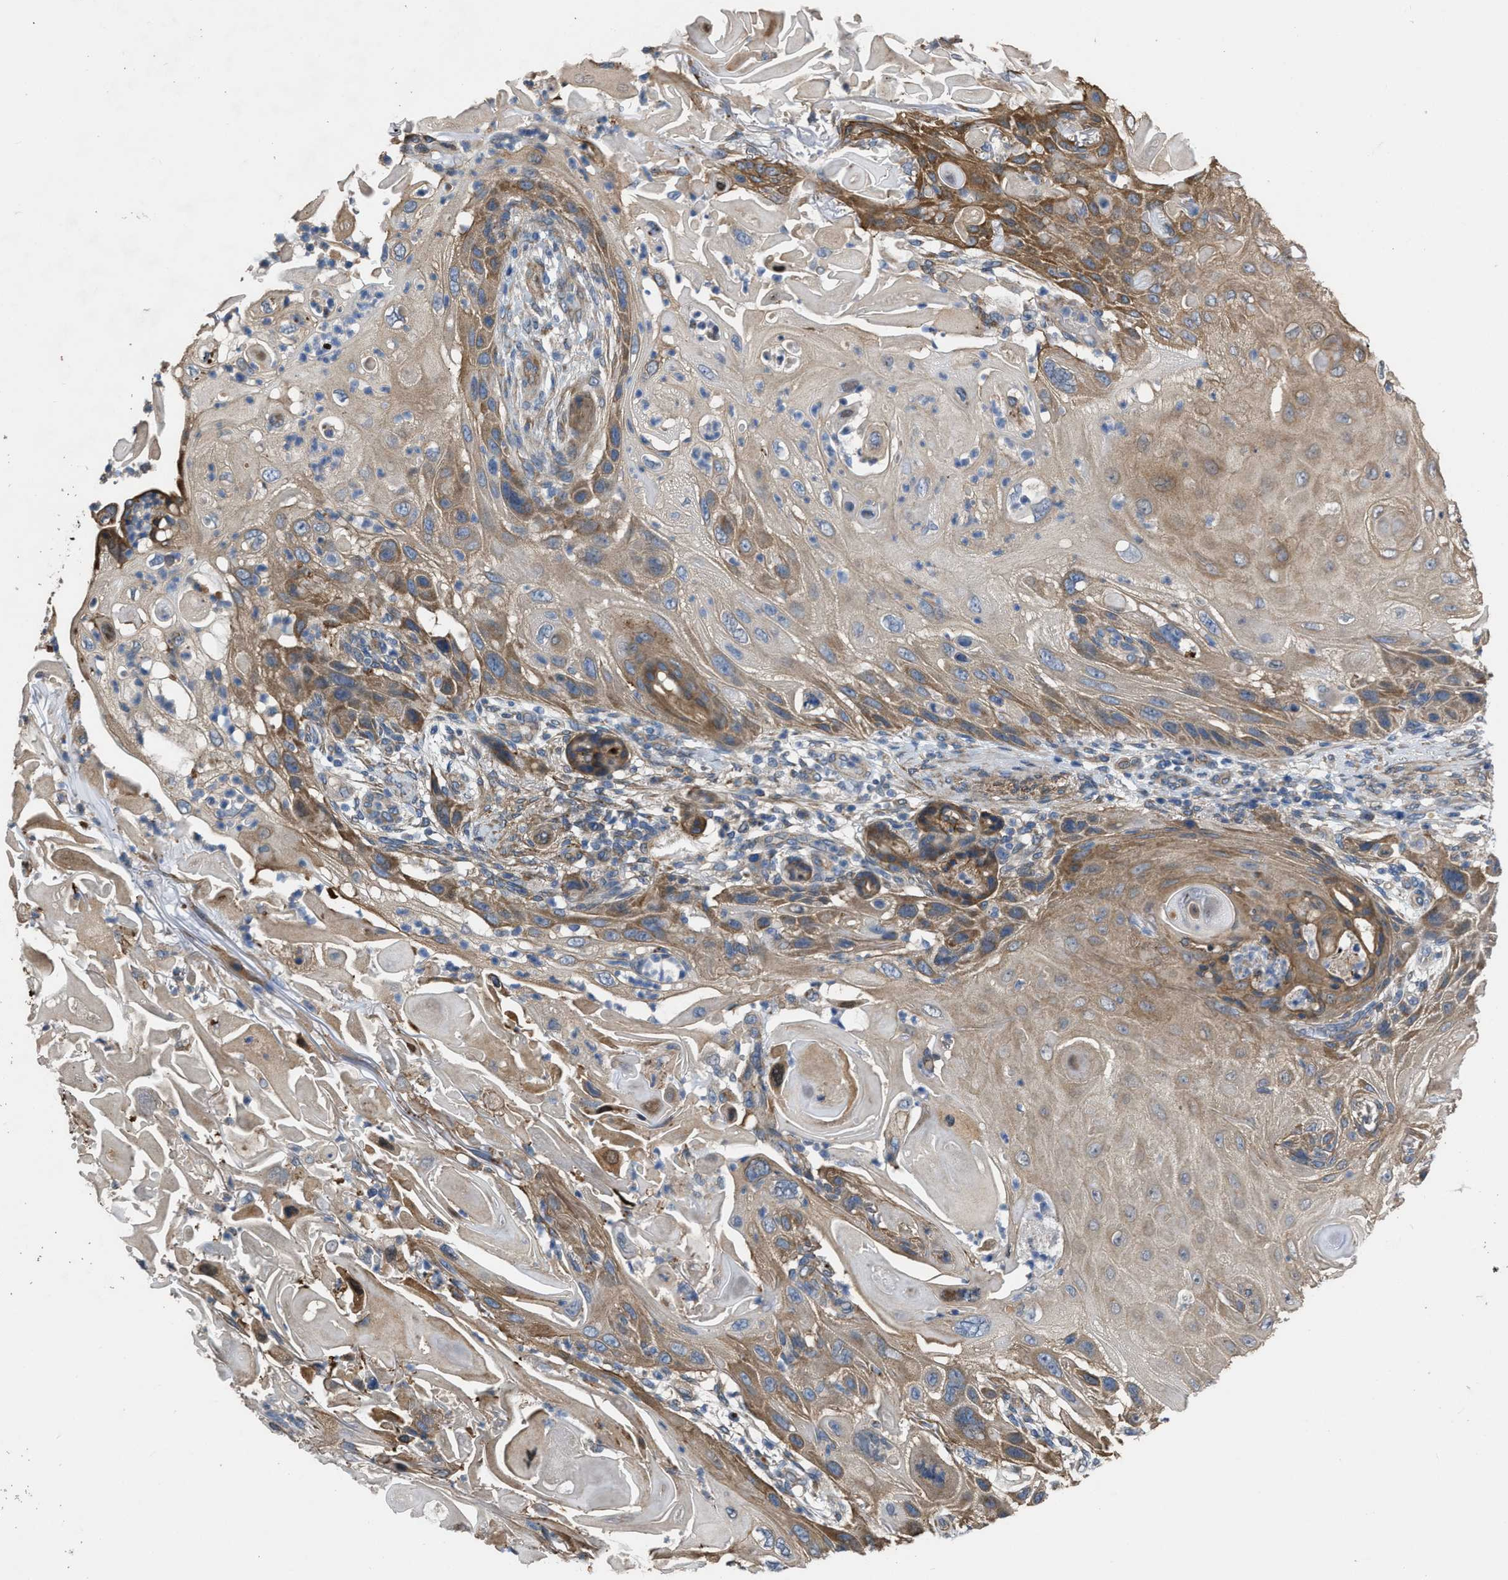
{"staining": {"intensity": "moderate", "quantity": "25%-75%", "location": "cytoplasmic/membranous"}, "tissue": "skin cancer", "cell_type": "Tumor cells", "image_type": "cancer", "snomed": [{"axis": "morphology", "description": "Squamous cell carcinoma, NOS"}, {"axis": "topography", "description": "Skin"}], "caption": "Immunohistochemical staining of skin cancer (squamous cell carcinoma) shows medium levels of moderate cytoplasmic/membranous expression in approximately 25%-75% of tumor cells.", "gene": "SLC4A11", "patient": {"sex": "female", "age": 77}}